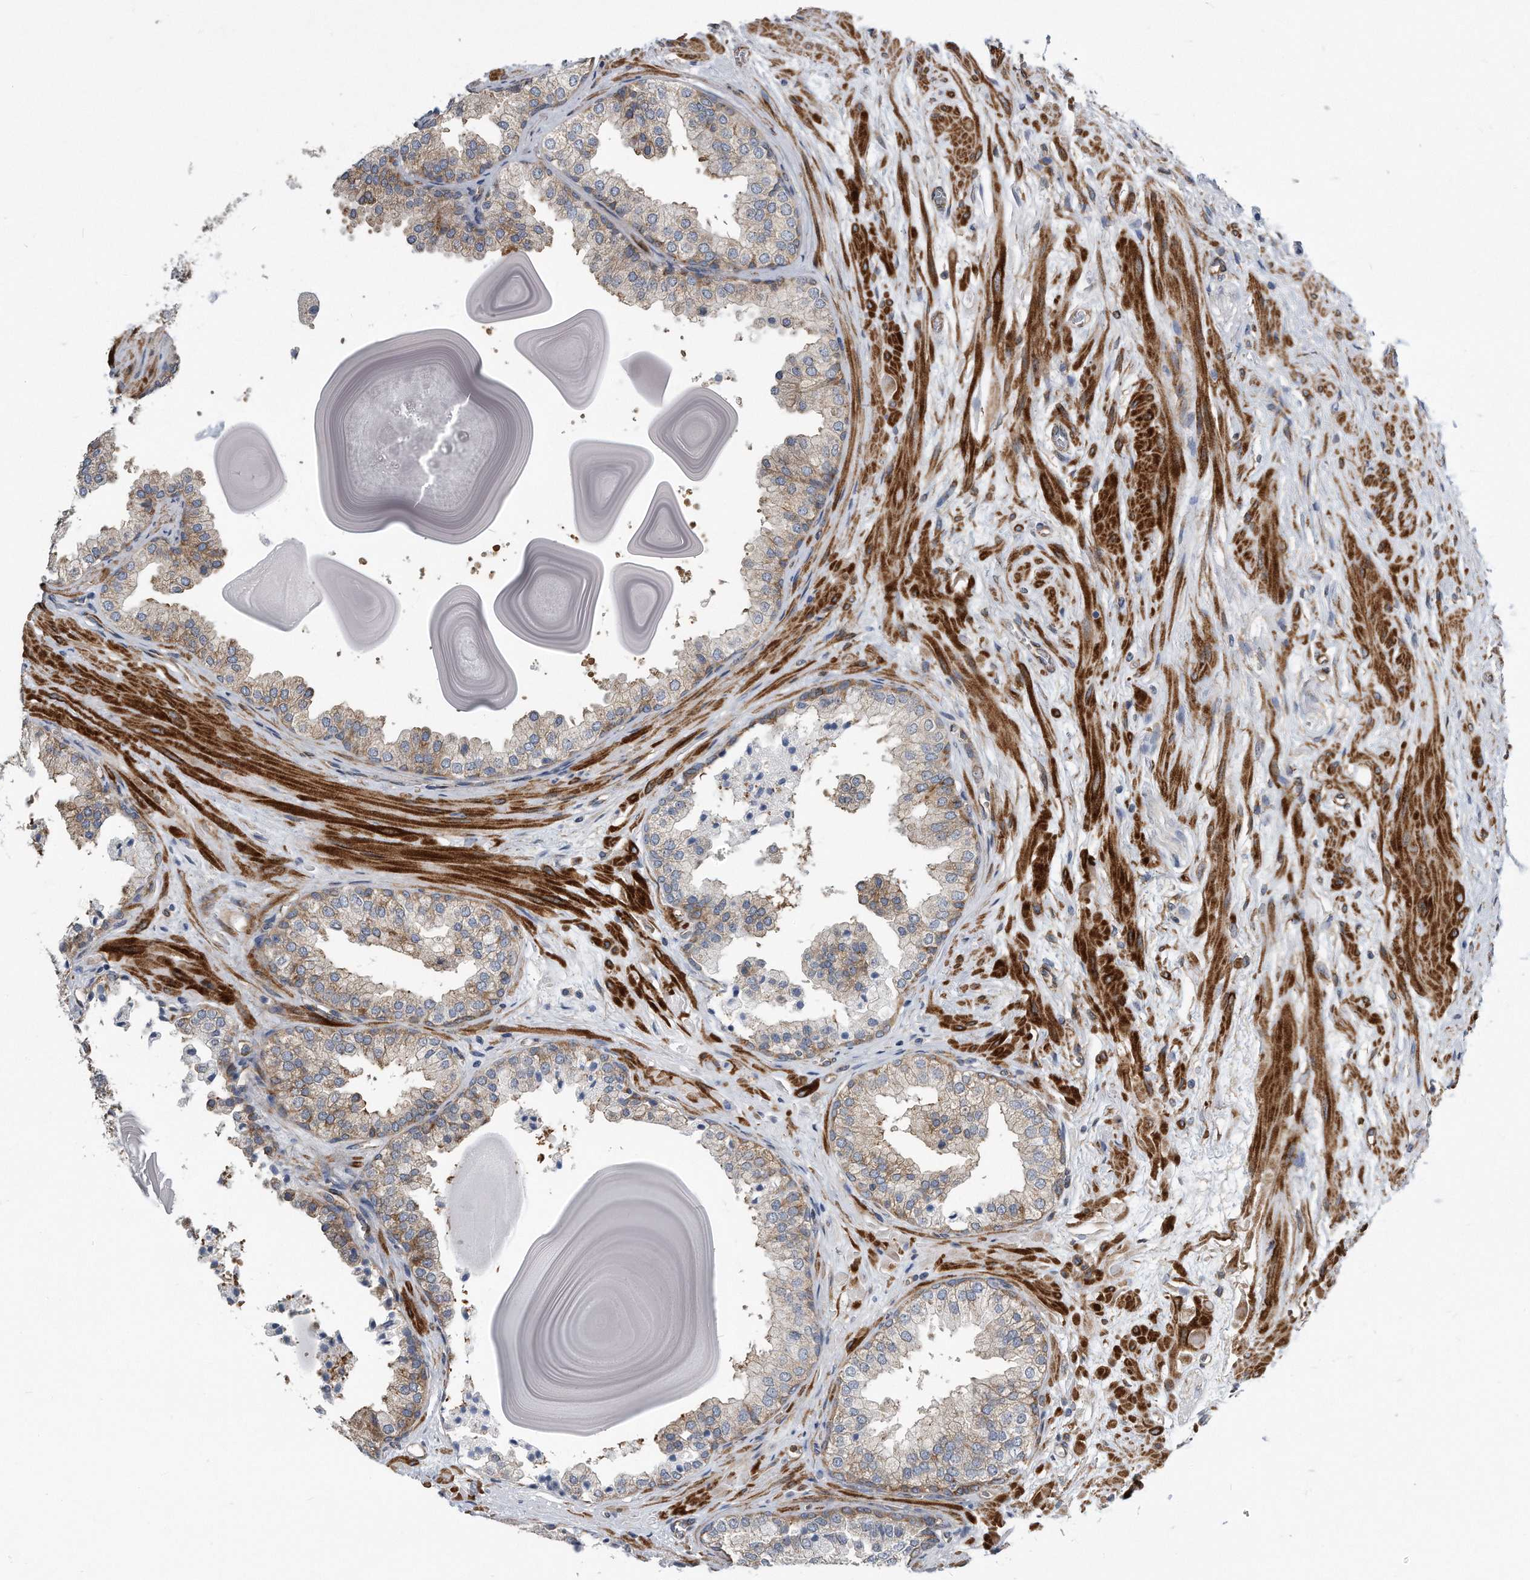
{"staining": {"intensity": "moderate", "quantity": "25%-75%", "location": "cytoplasmic/membranous"}, "tissue": "prostate", "cell_type": "Glandular cells", "image_type": "normal", "snomed": [{"axis": "morphology", "description": "Normal tissue, NOS"}, {"axis": "topography", "description": "Prostate"}], "caption": "High-magnification brightfield microscopy of benign prostate stained with DAB (brown) and counterstained with hematoxylin (blue). glandular cells exhibit moderate cytoplasmic/membranous expression is seen in about25%-75% of cells.", "gene": "EIF2B4", "patient": {"sex": "male", "age": 48}}